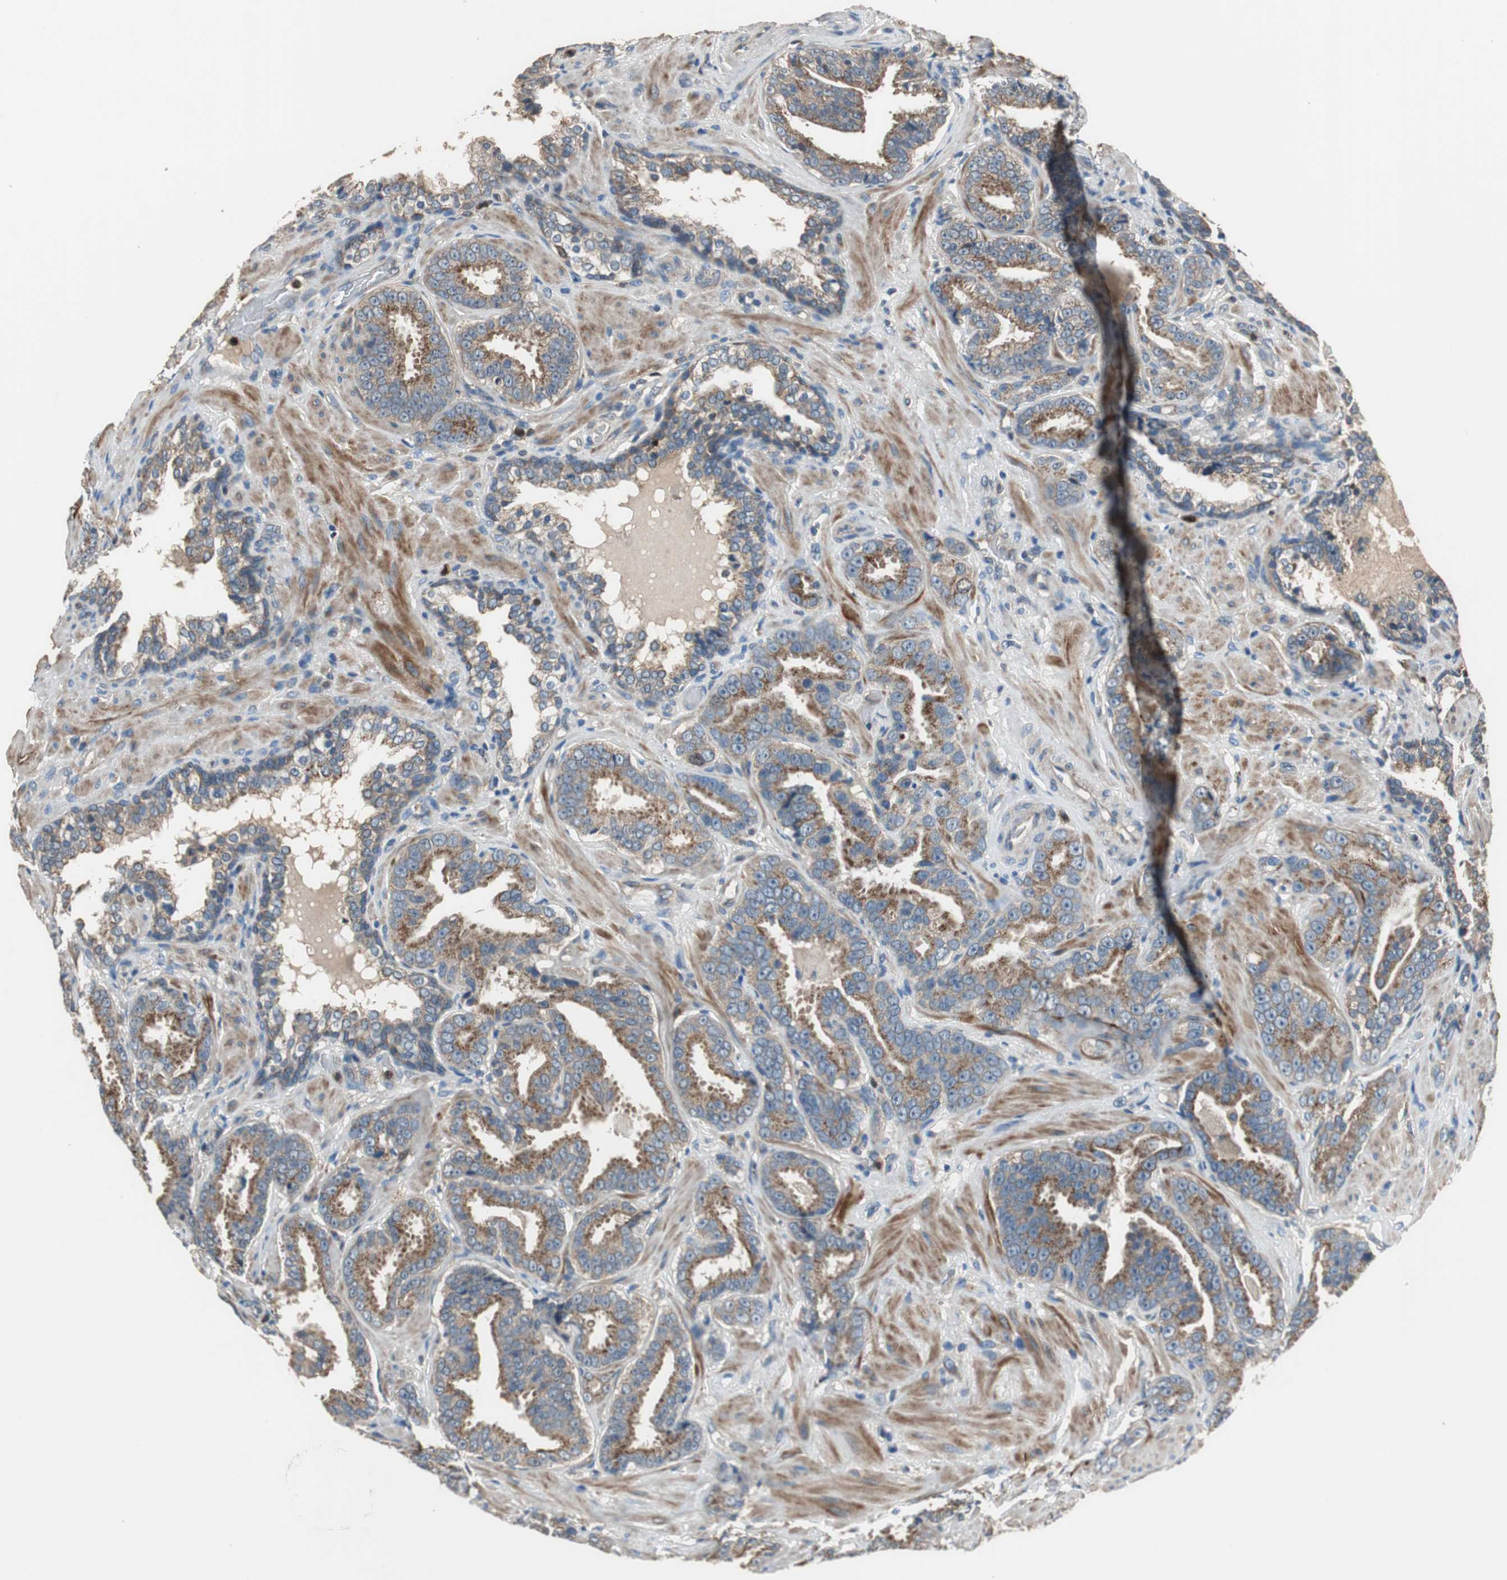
{"staining": {"intensity": "strong", "quantity": ">75%", "location": "cytoplasmic/membranous"}, "tissue": "prostate cancer", "cell_type": "Tumor cells", "image_type": "cancer", "snomed": [{"axis": "morphology", "description": "Adenocarcinoma, Low grade"}, {"axis": "topography", "description": "Prostate"}], "caption": "Tumor cells show high levels of strong cytoplasmic/membranous staining in approximately >75% of cells in human prostate cancer.", "gene": "PI4KB", "patient": {"sex": "male", "age": 59}}